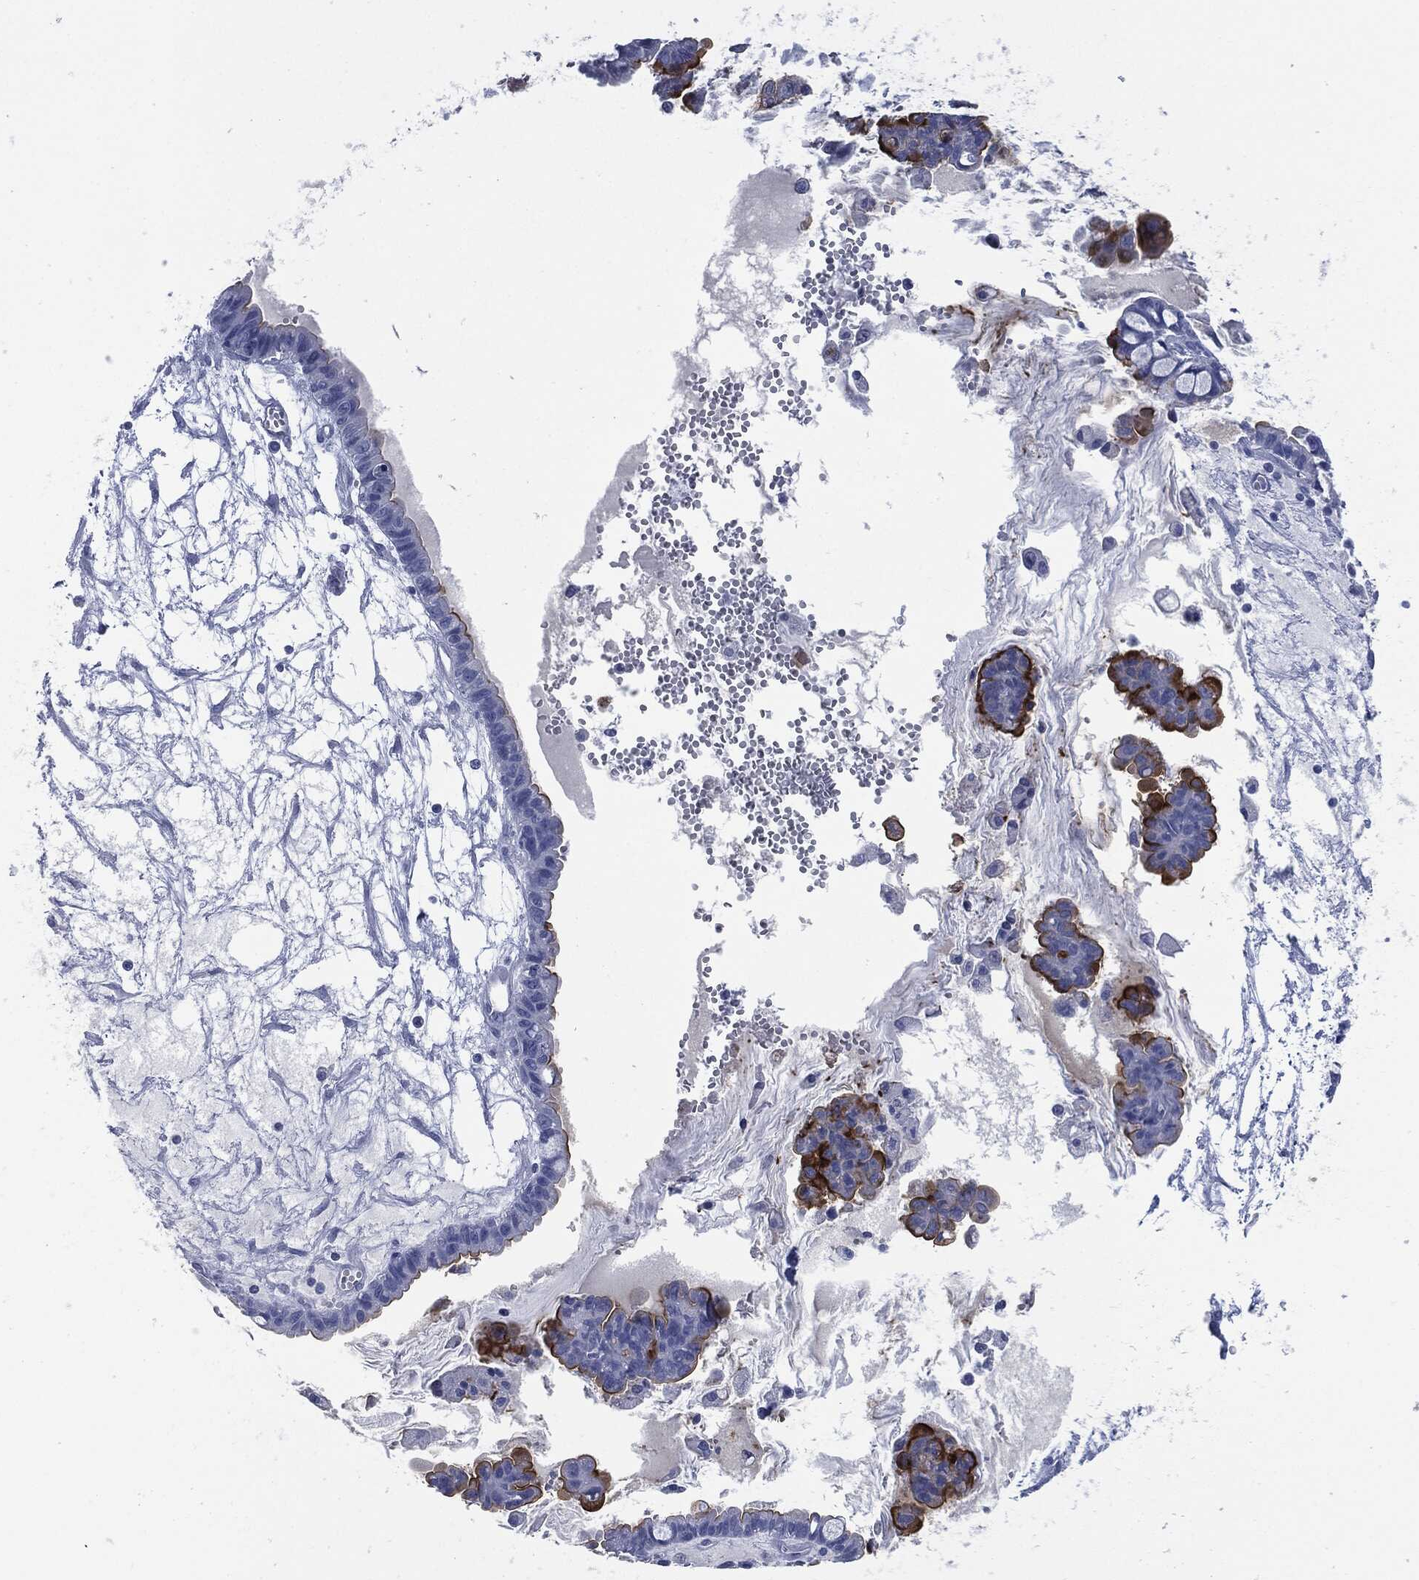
{"staining": {"intensity": "strong", "quantity": "<25%", "location": "cytoplasmic/membranous"}, "tissue": "ovarian cancer", "cell_type": "Tumor cells", "image_type": "cancer", "snomed": [{"axis": "morphology", "description": "Cystadenocarcinoma, mucinous, NOS"}, {"axis": "topography", "description": "Ovary"}], "caption": "Immunohistochemistry (IHC) (DAB) staining of ovarian cancer demonstrates strong cytoplasmic/membranous protein expression in approximately <25% of tumor cells.", "gene": "MUC16", "patient": {"sex": "female", "age": 63}}